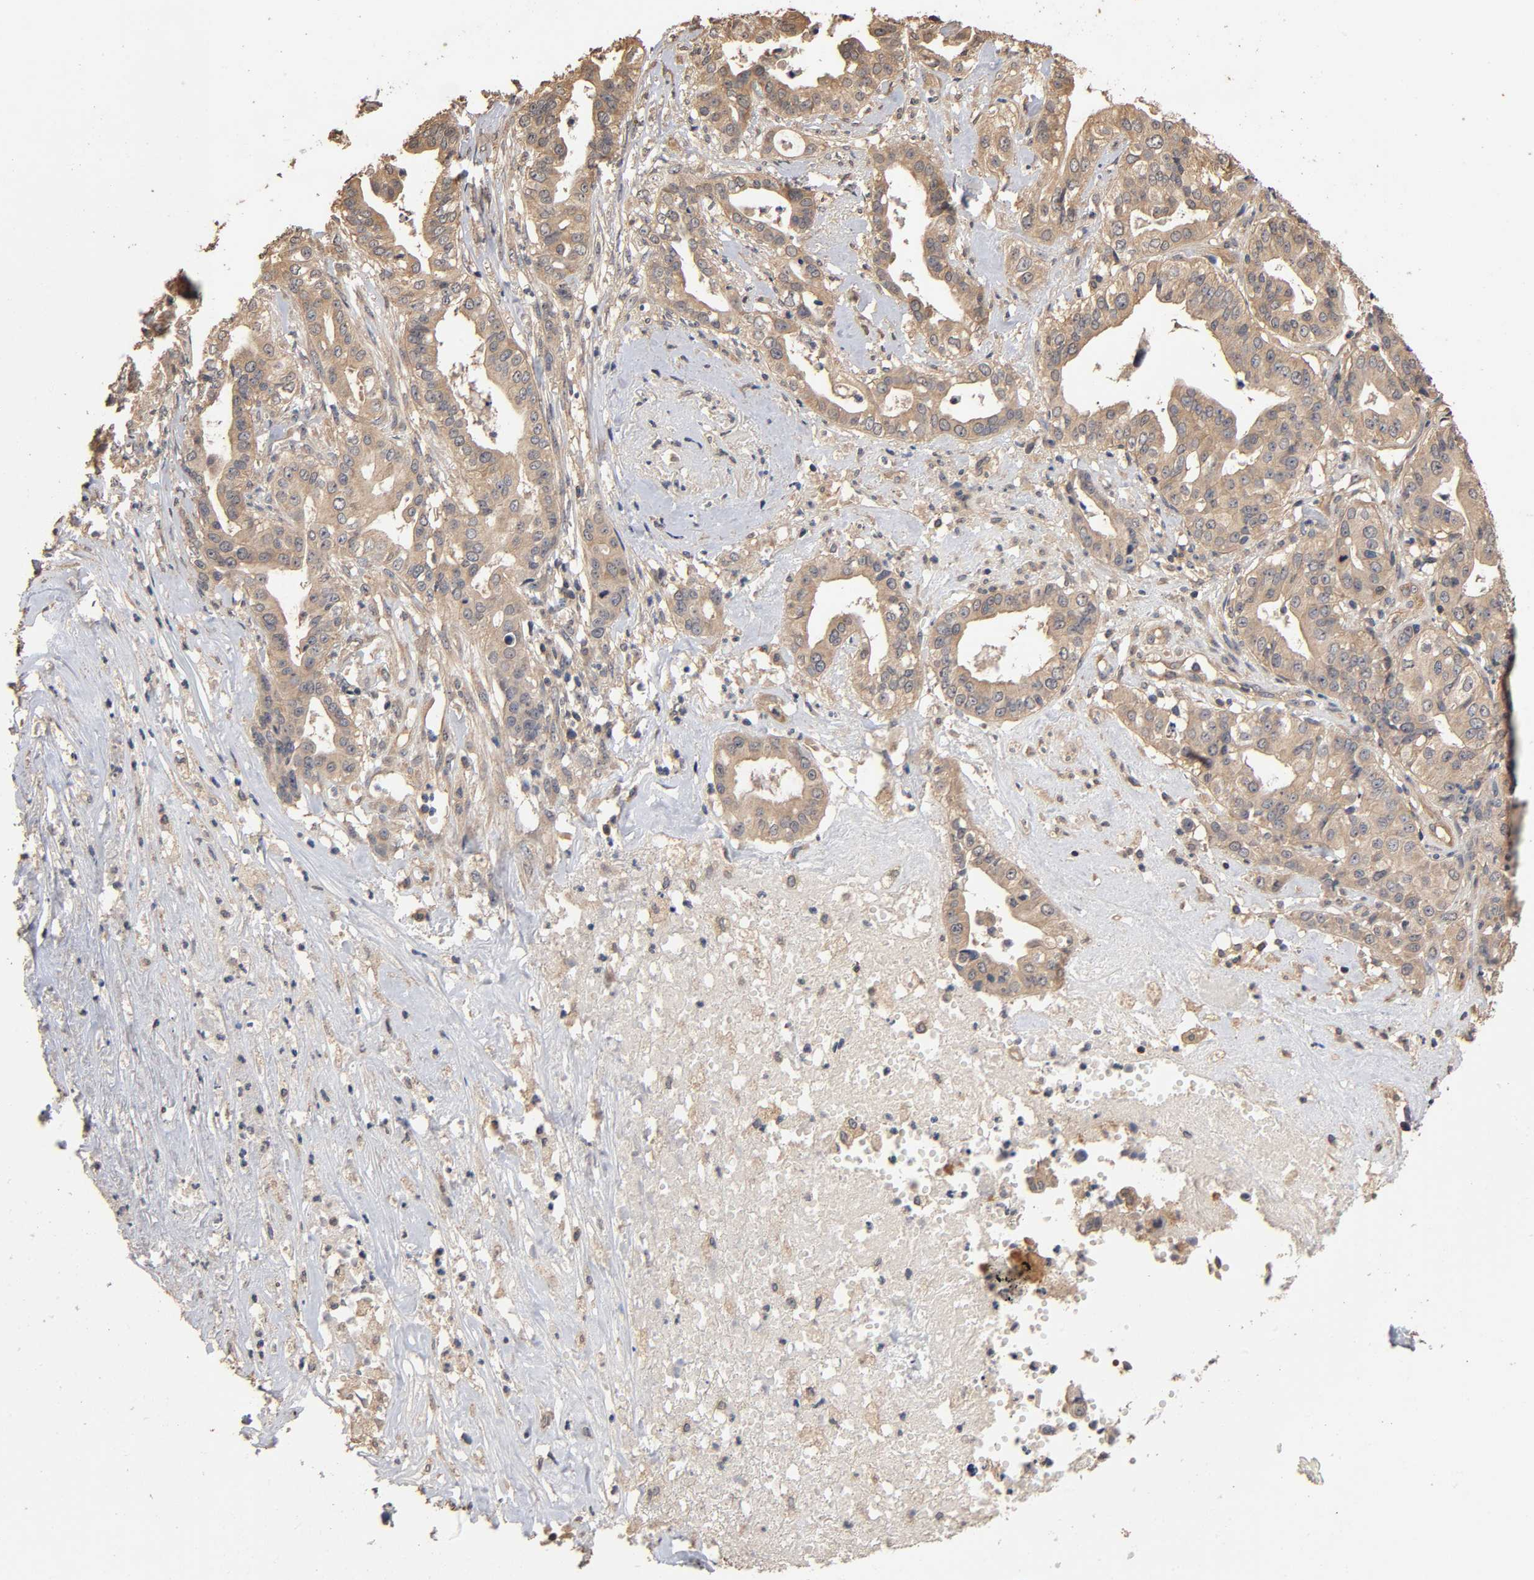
{"staining": {"intensity": "weak", "quantity": ">75%", "location": "cytoplasmic/membranous"}, "tissue": "liver cancer", "cell_type": "Tumor cells", "image_type": "cancer", "snomed": [{"axis": "morphology", "description": "Cholangiocarcinoma"}, {"axis": "topography", "description": "Liver"}], "caption": "Tumor cells display weak cytoplasmic/membranous positivity in about >75% of cells in liver cholangiocarcinoma.", "gene": "ARHGEF7", "patient": {"sex": "female", "age": 61}}